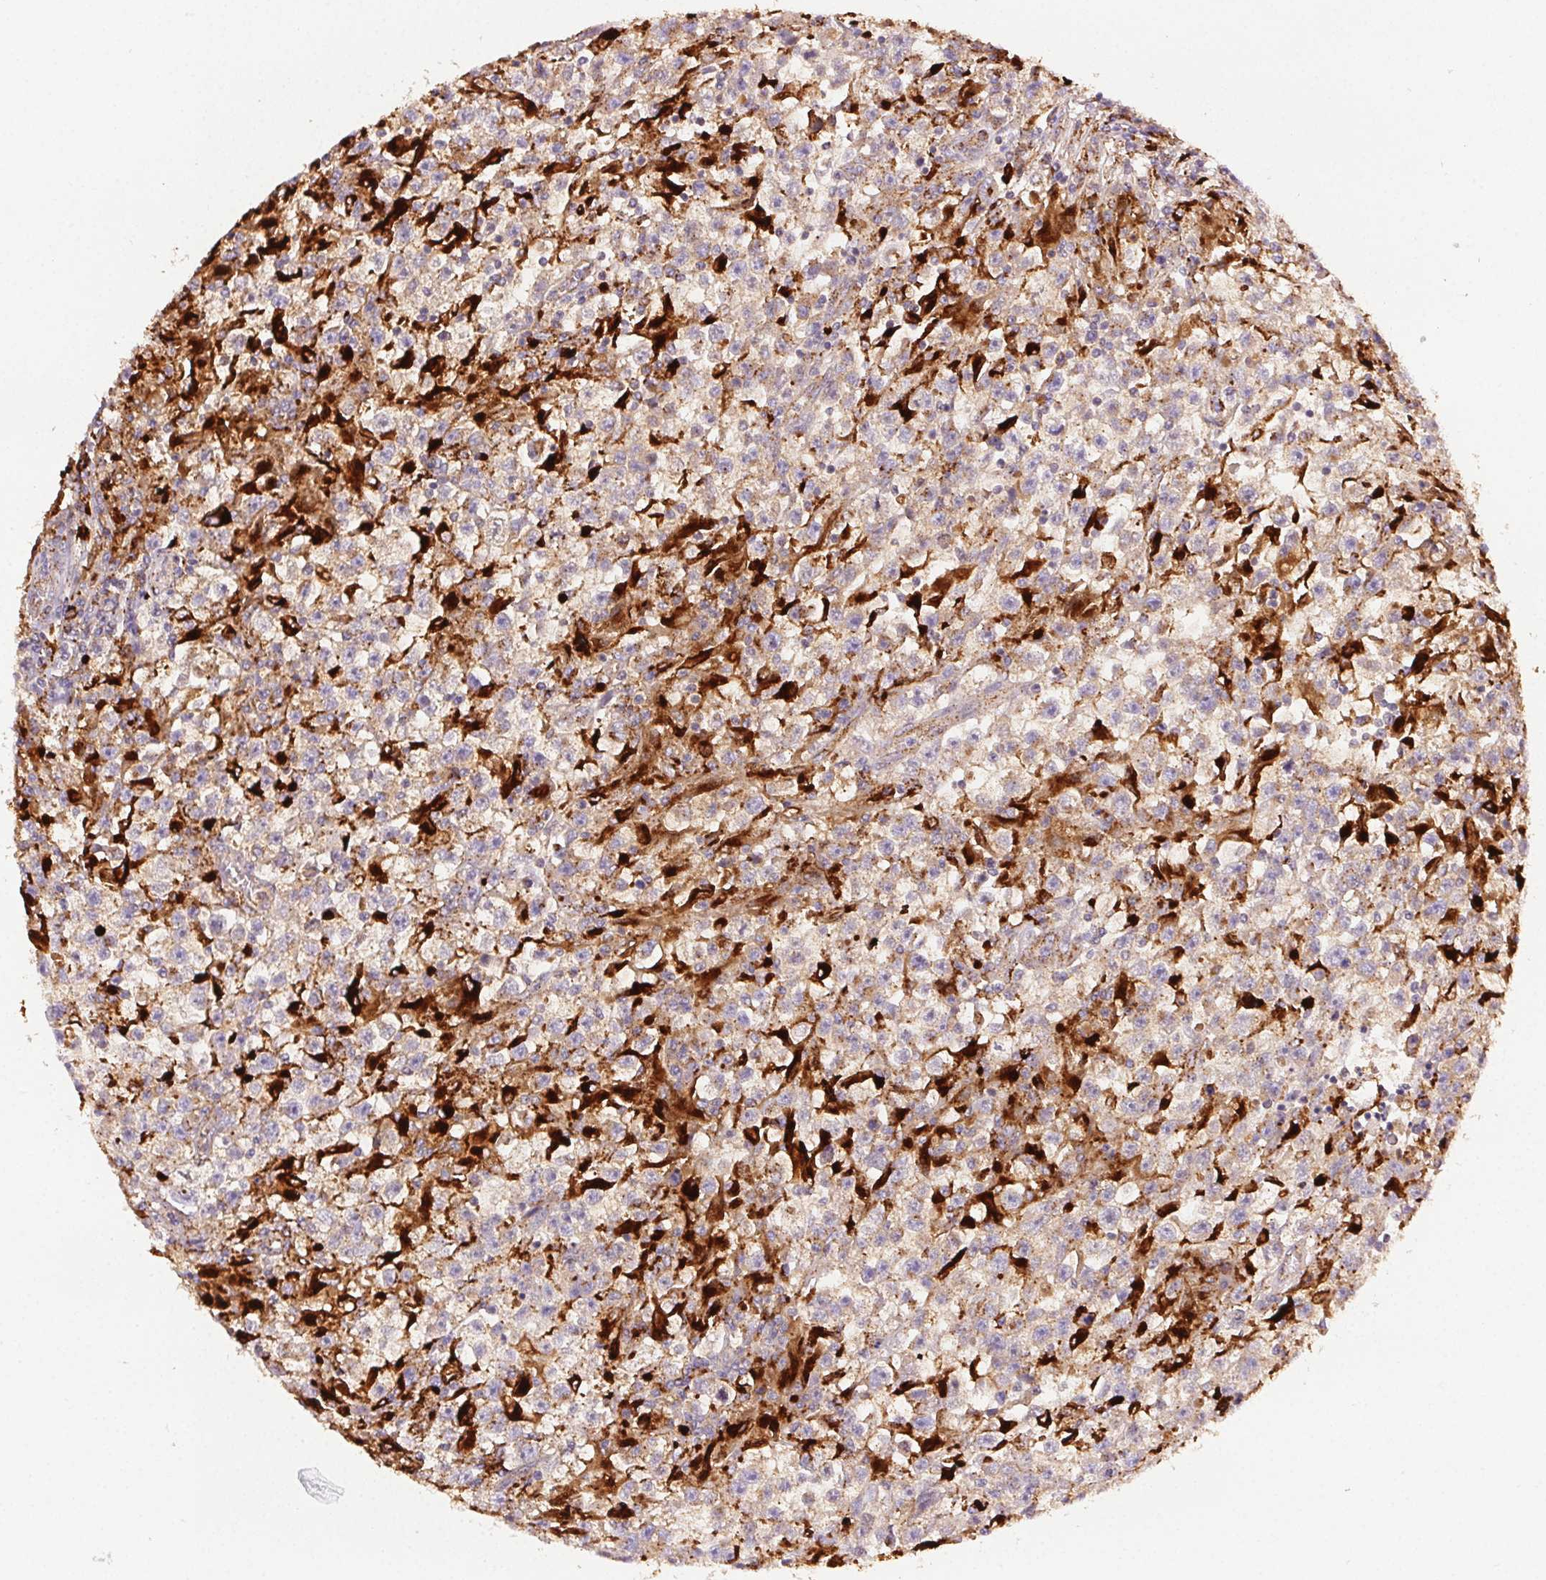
{"staining": {"intensity": "weak", "quantity": "25%-75%", "location": "cytoplasmic/membranous"}, "tissue": "testis cancer", "cell_type": "Tumor cells", "image_type": "cancer", "snomed": [{"axis": "morphology", "description": "Seminoma, NOS"}, {"axis": "topography", "description": "Testis"}], "caption": "A photomicrograph of human seminoma (testis) stained for a protein displays weak cytoplasmic/membranous brown staining in tumor cells.", "gene": "SCPEP1", "patient": {"sex": "male", "age": 31}}